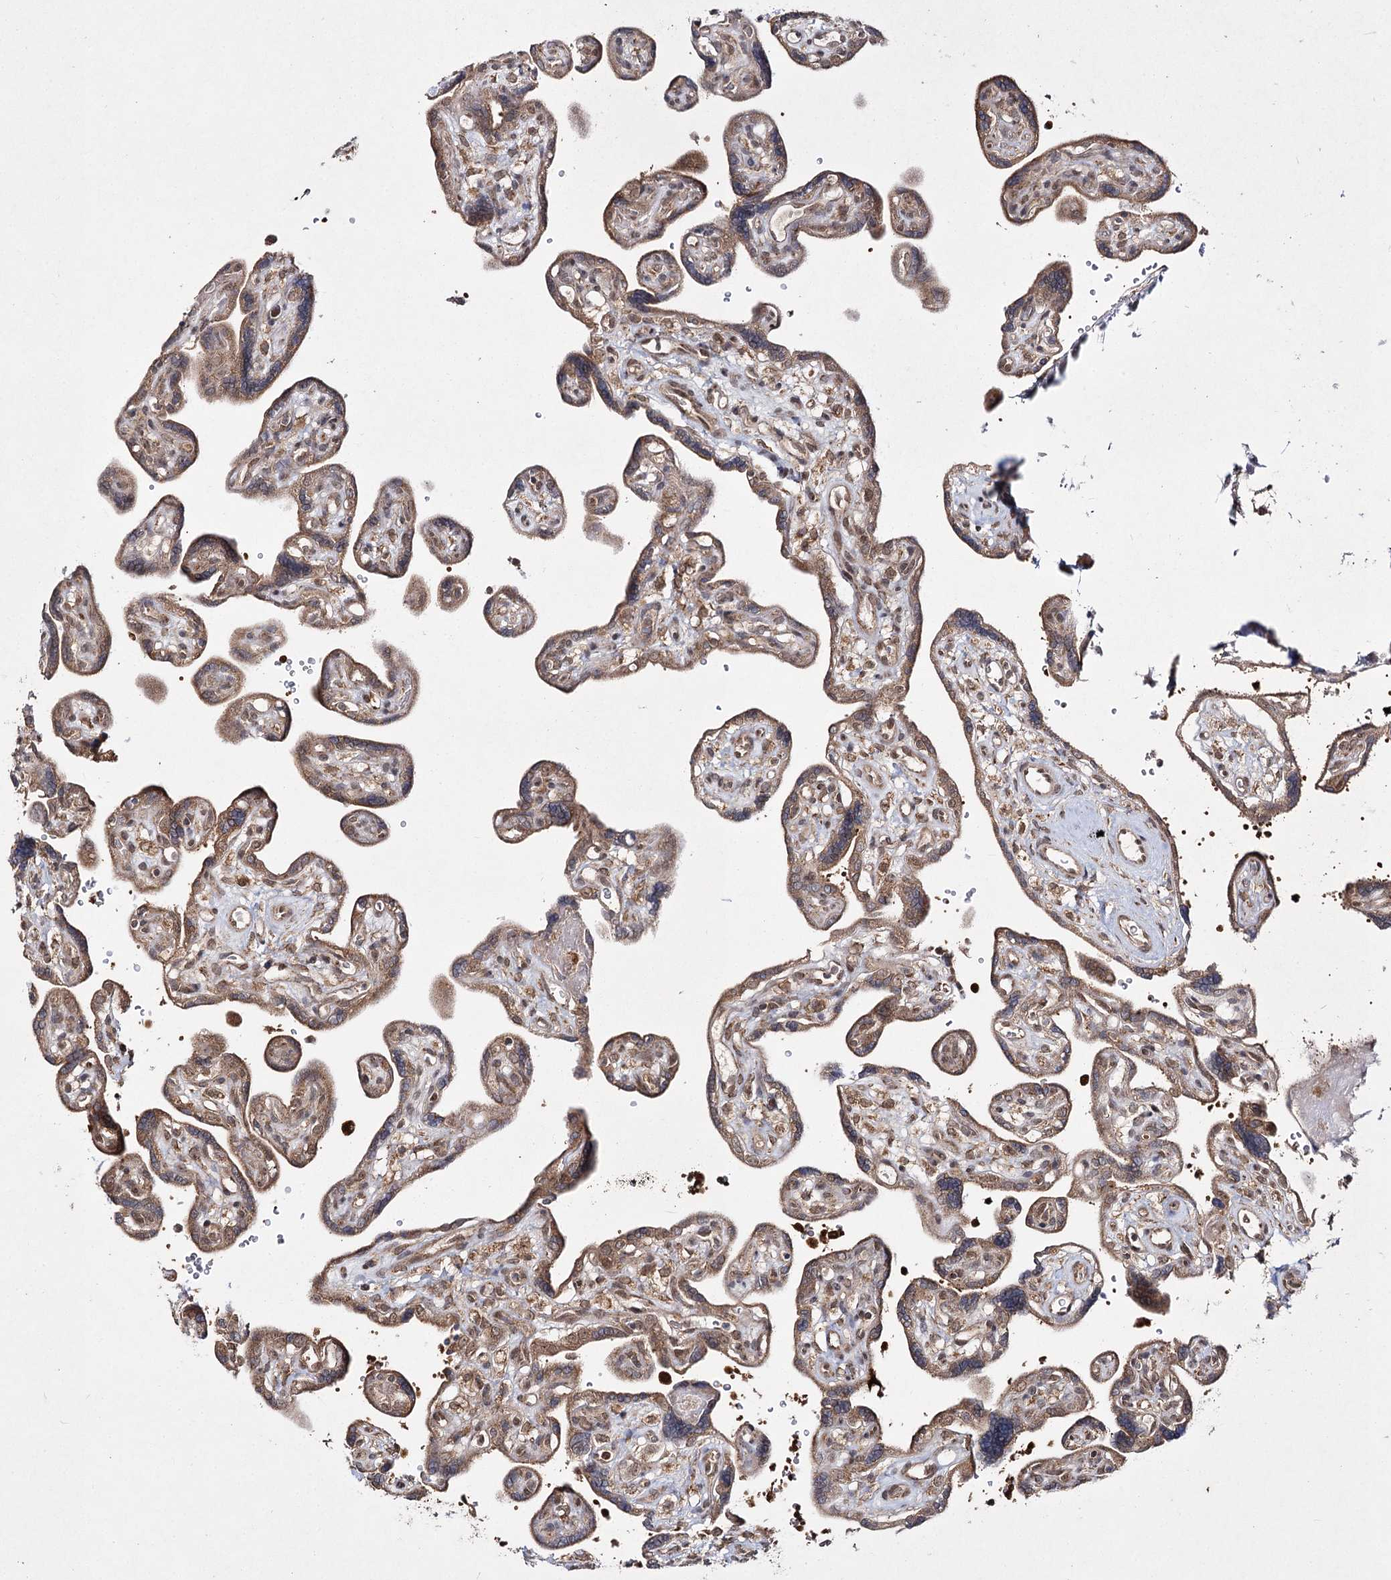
{"staining": {"intensity": "moderate", "quantity": ">75%", "location": "cytoplasmic/membranous,nuclear"}, "tissue": "placenta", "cell_type": "Trophoblastic cells", "image_type": "normal", "snomed": [{"axis": "morphology", "description": "Normal tissue, NOS"}, {"axis": "topography", "description": "Placenta"}], "caption": "Brown immunohistochemical staining in normal placenta exhibits moderate cytoplasmic/membranous,nuclear positivity in approximately >75% of trophoblastic cells.", "gene": "TRNT1", "patient": {"sex": "female", "age": 39}}